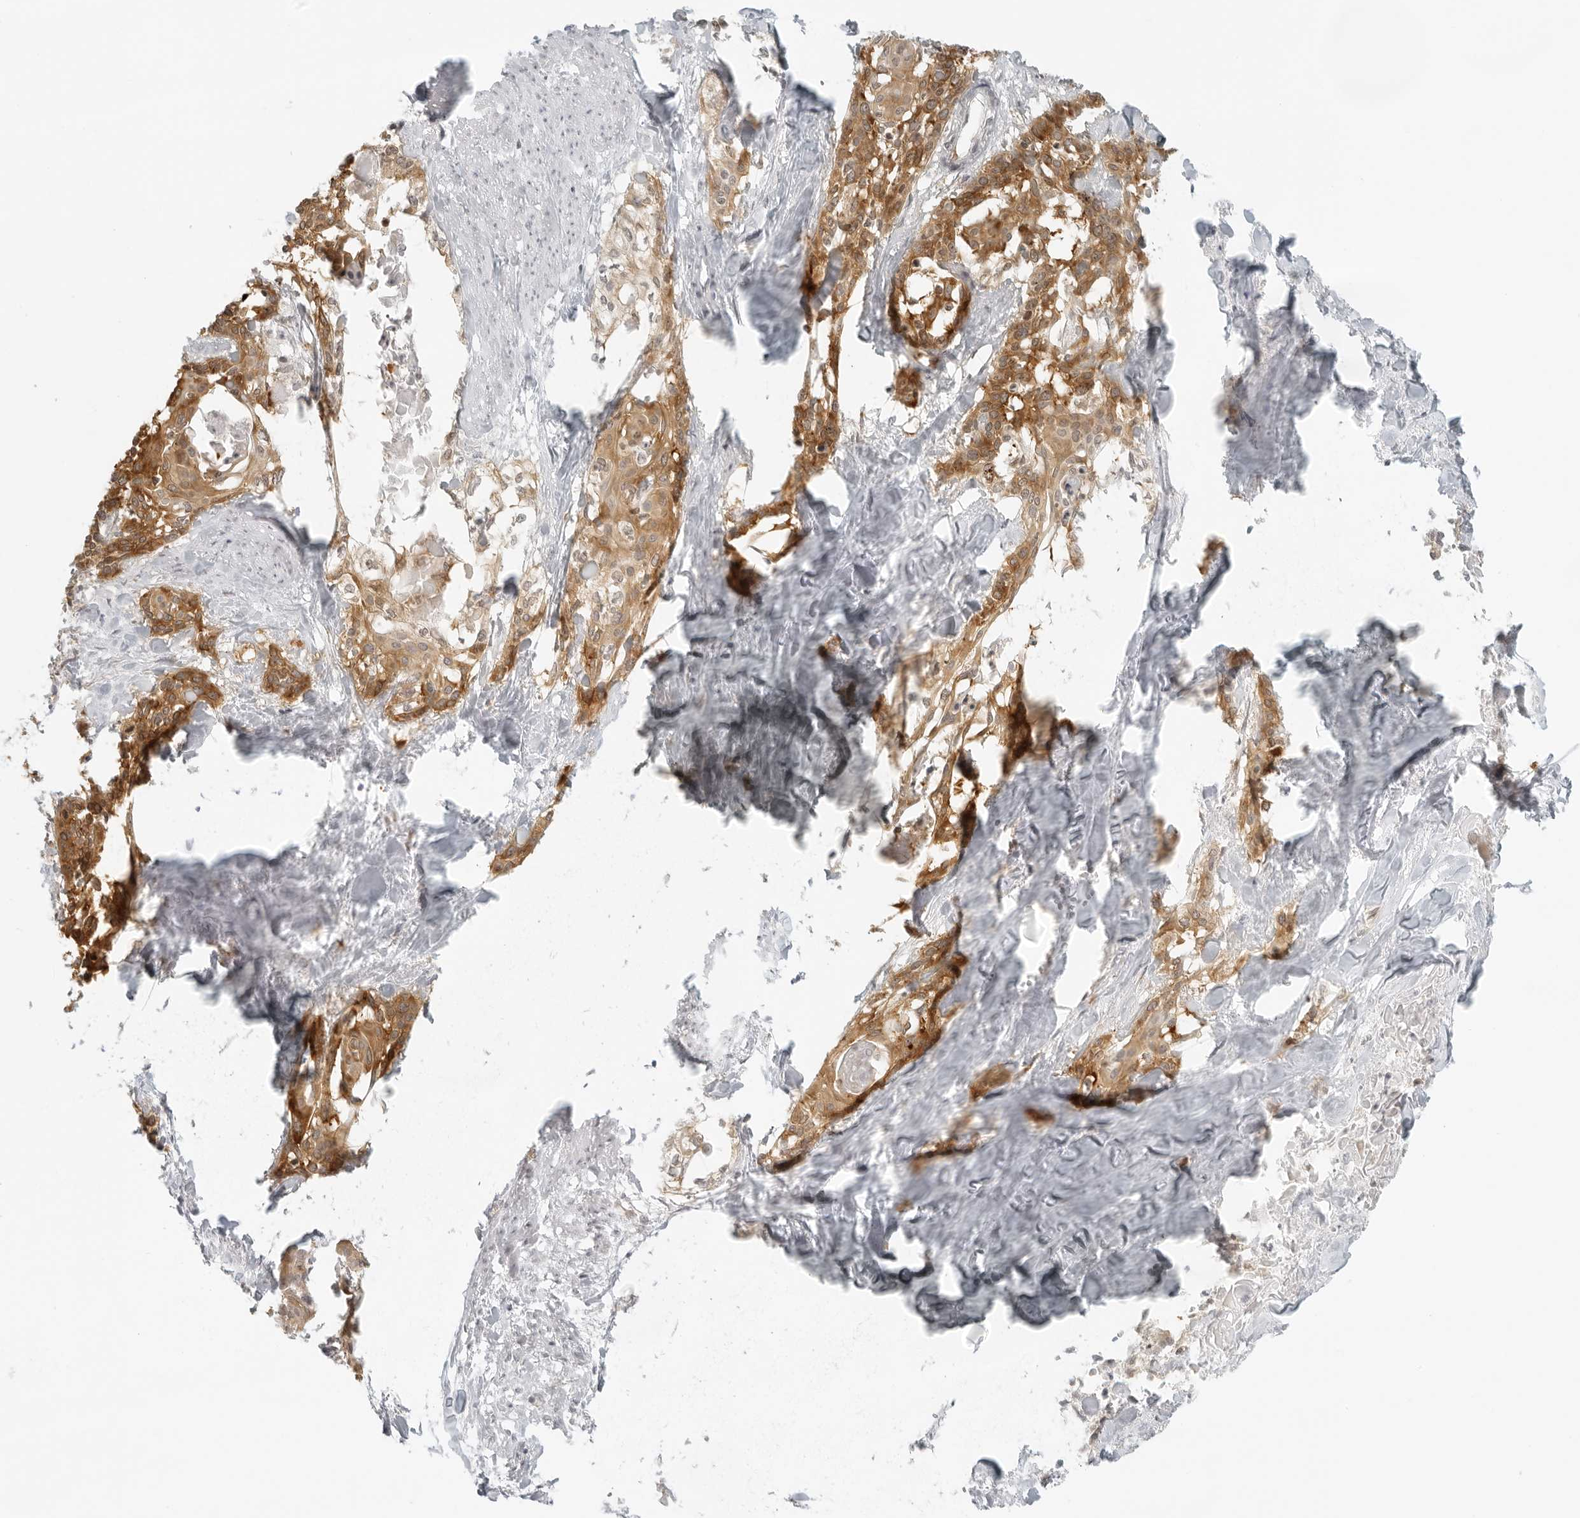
{"staining": {"intensity": "moderate", "quantity": ">75%", "location": "cytoplasmic/membranous"}, "tissue": "cervical cancer", "cell_type": "Tumor cells", "image_type": "cancer", "snomed": [{"axis": "morphology", "description": "Squamous cell carcinoma, NOS"}, {"axis": "topography", "description": "Cervix"}], "caption": "A micrograph showing moderate cytoplasmic/membranous positivity in about >75% of tumor cells in cervical cancer, as visualized by brown immunohistochemical staining.", "gene": "EIF4G1", "patient": {"sex": "female", "age": 57}}